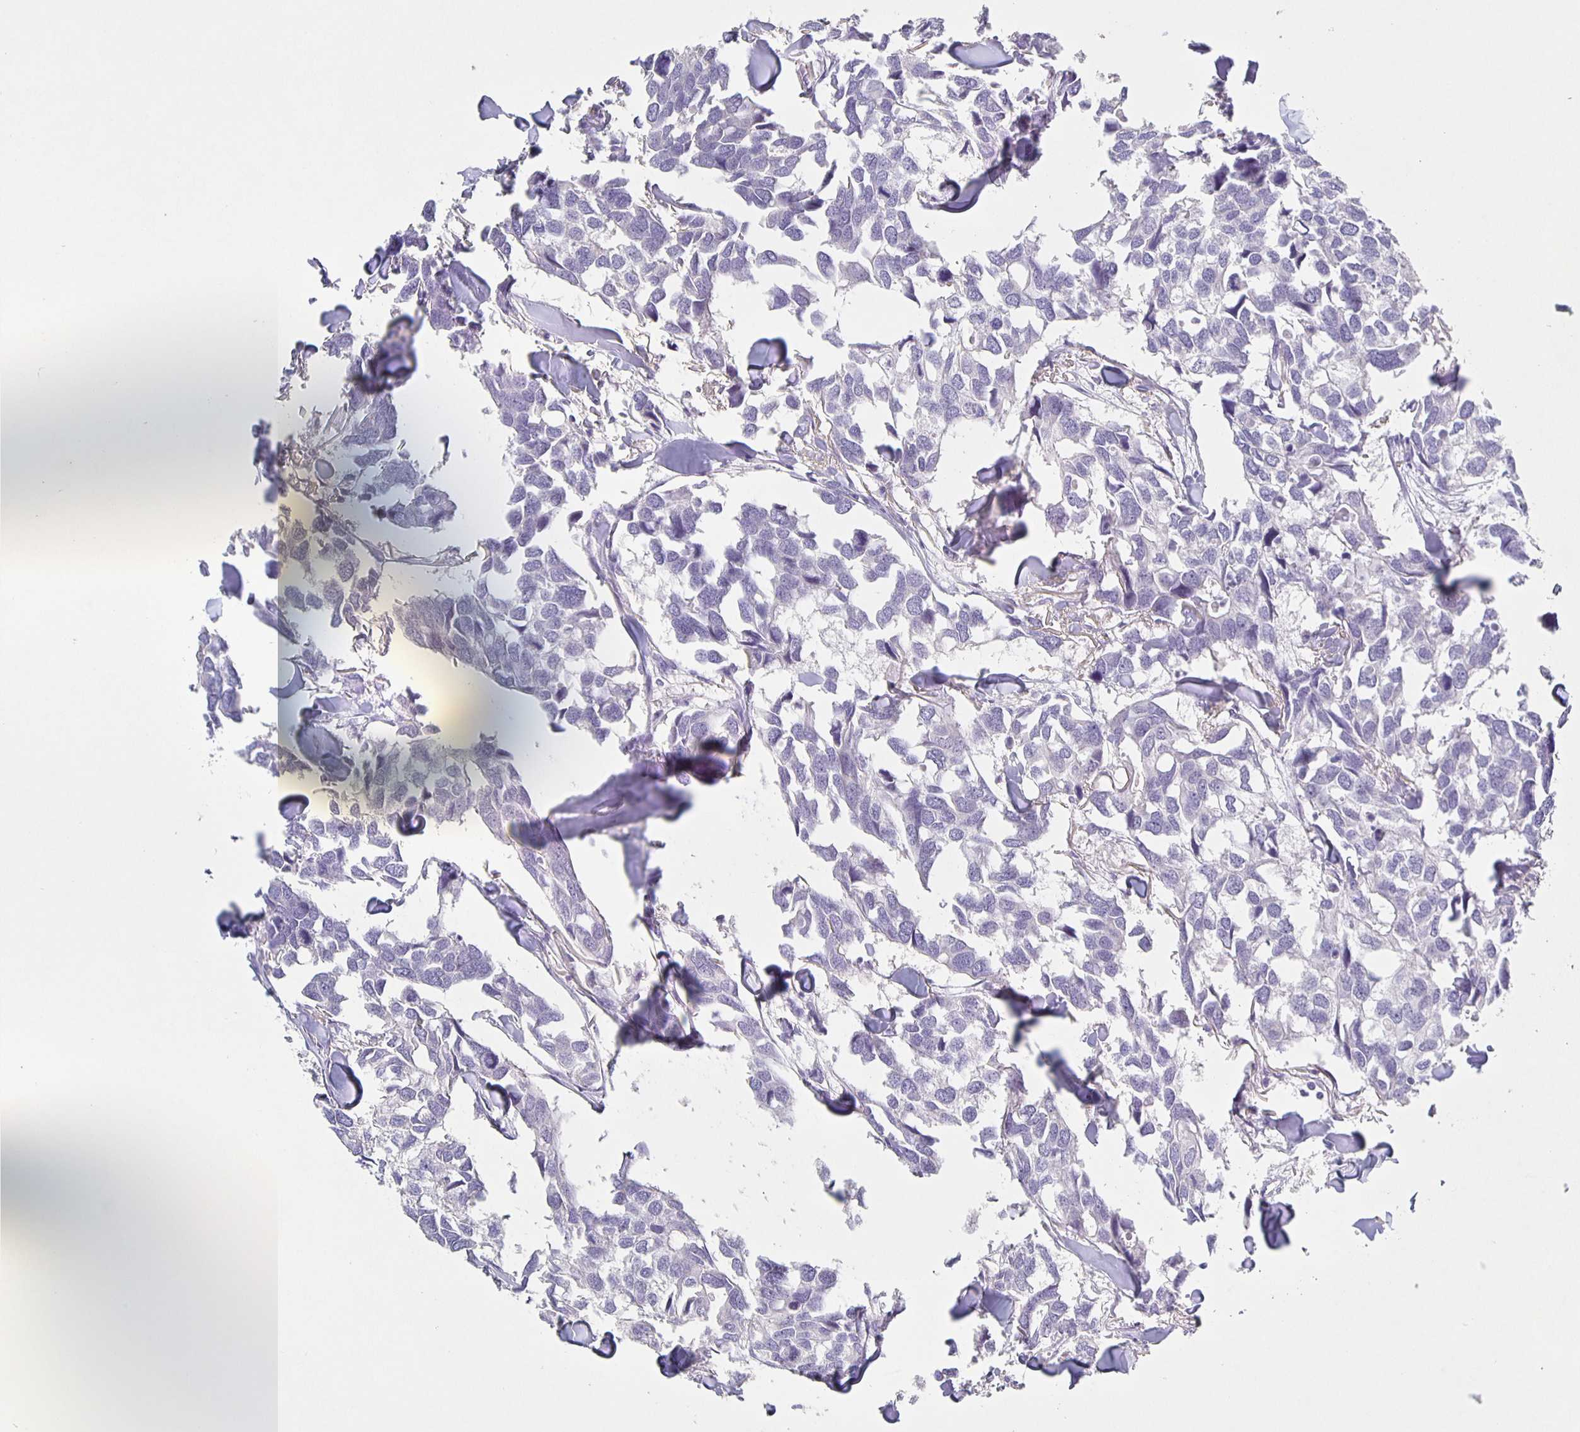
{"staining": {"intensity": "negative", "quantity": "none", "location": "none"}, "tissue": "breast cancer", "cell_type": "Tumor cells", "image_type": "cancer", "snomed": [{"axis": "morphology", "description": "Duct carcinoma"}, {"axis": "topography", "description": "Breast"}], "caption": "There is no significant positivity in tumor cells of invasive ductal carcinoma (breast).", "gene": "CARNS1", "patient": {"sex": "female", "age": 83}}